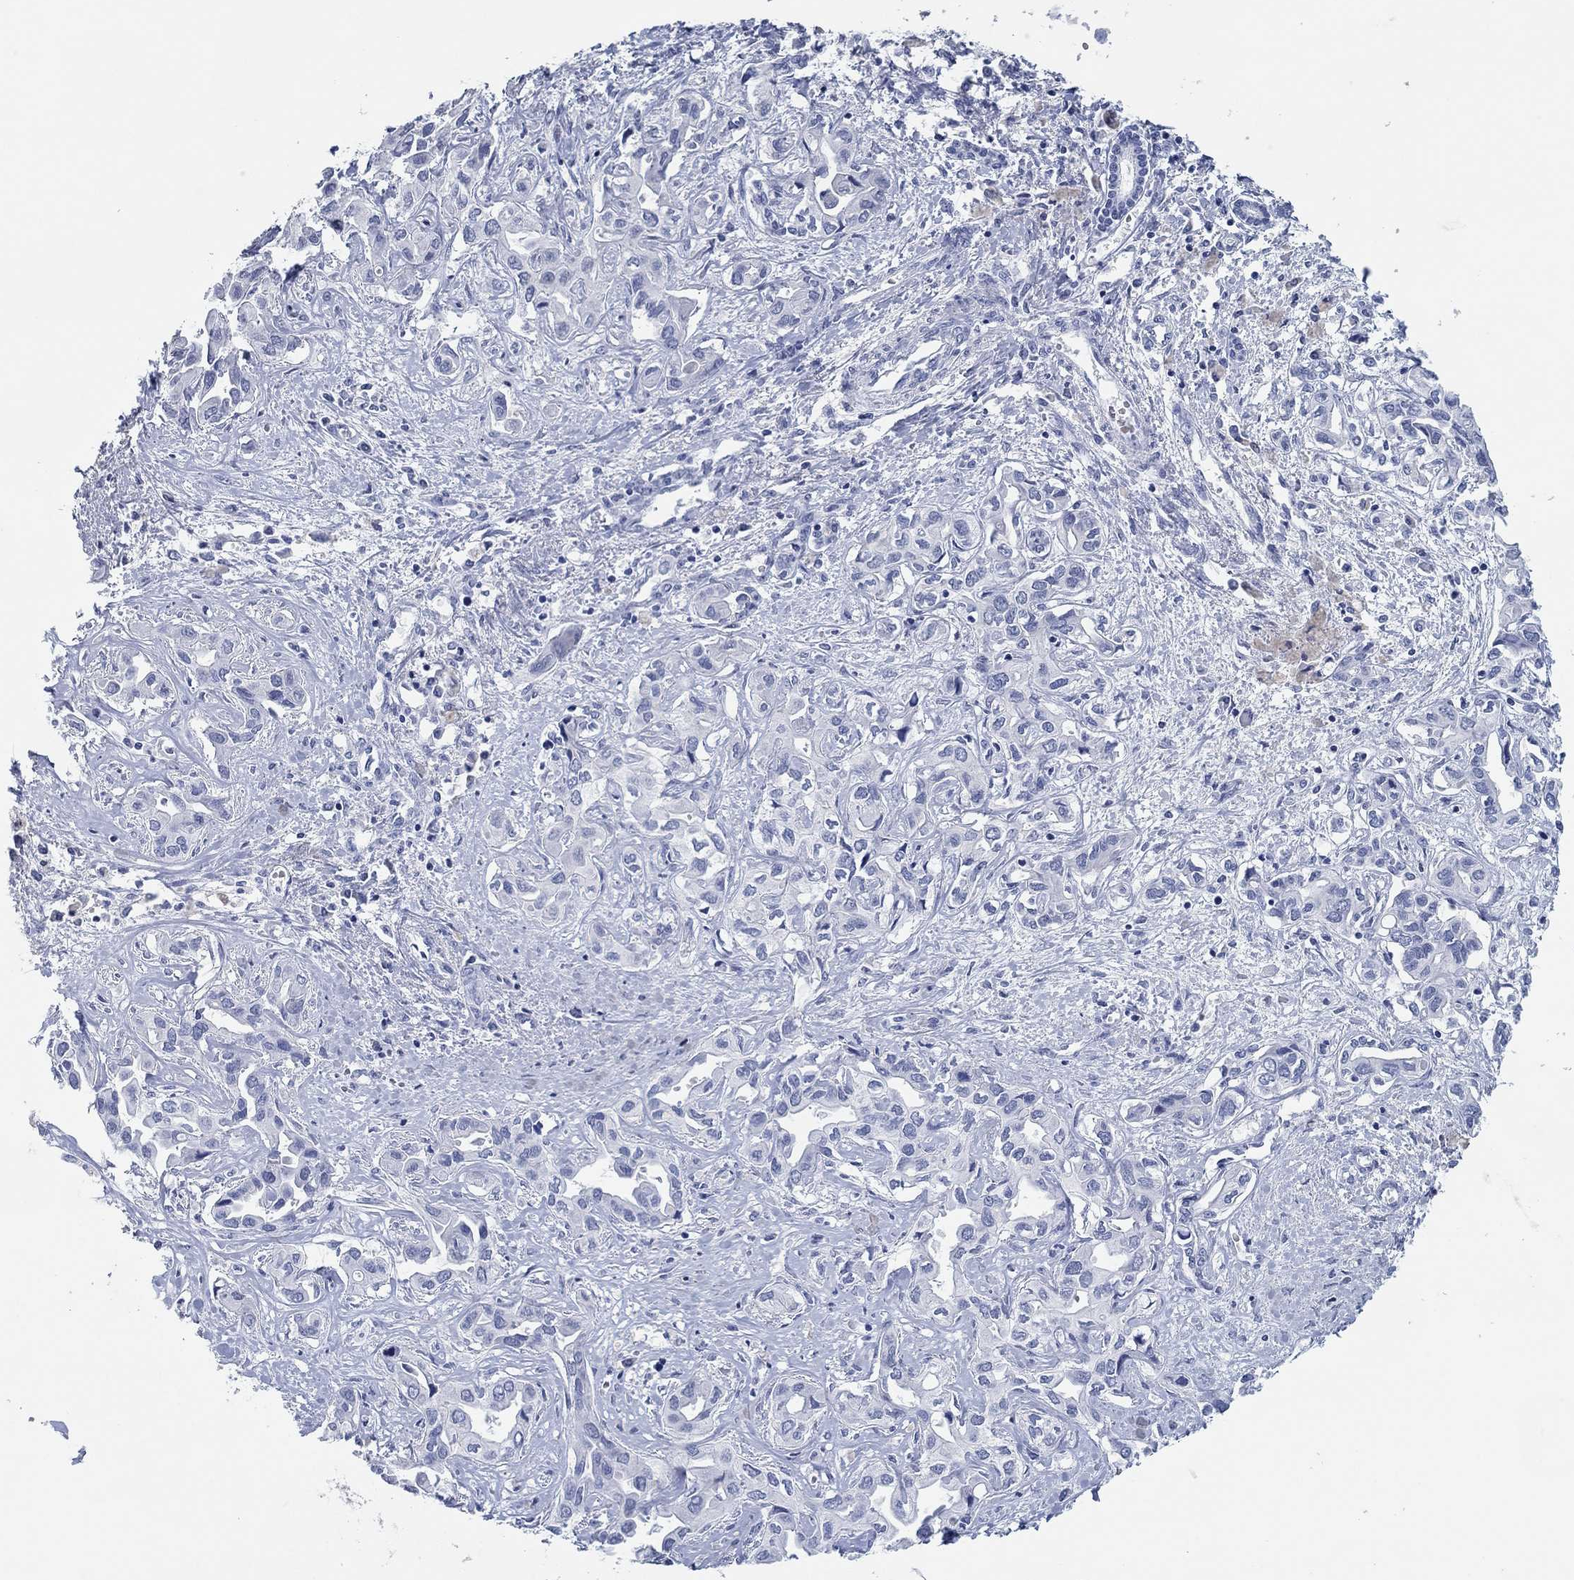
{"staining": {"intensity": "negative", "quantity": "none", "location": "none"}, "tissue": "liver cancer", "cell_type": "Tumor cells", "image_type": "cancer", "snomed": [{"axis": "morphology", "description": "Cholangiocarcinoma"}, {"axis": "topography", "description": "Liver"}], "caption": "IHC of human liver cancer (cholangiocarcinoma) demonstrates no expression in tumor cells.", "gene": "POU5F1", "patient": {"sex": "female", "age": 64}}